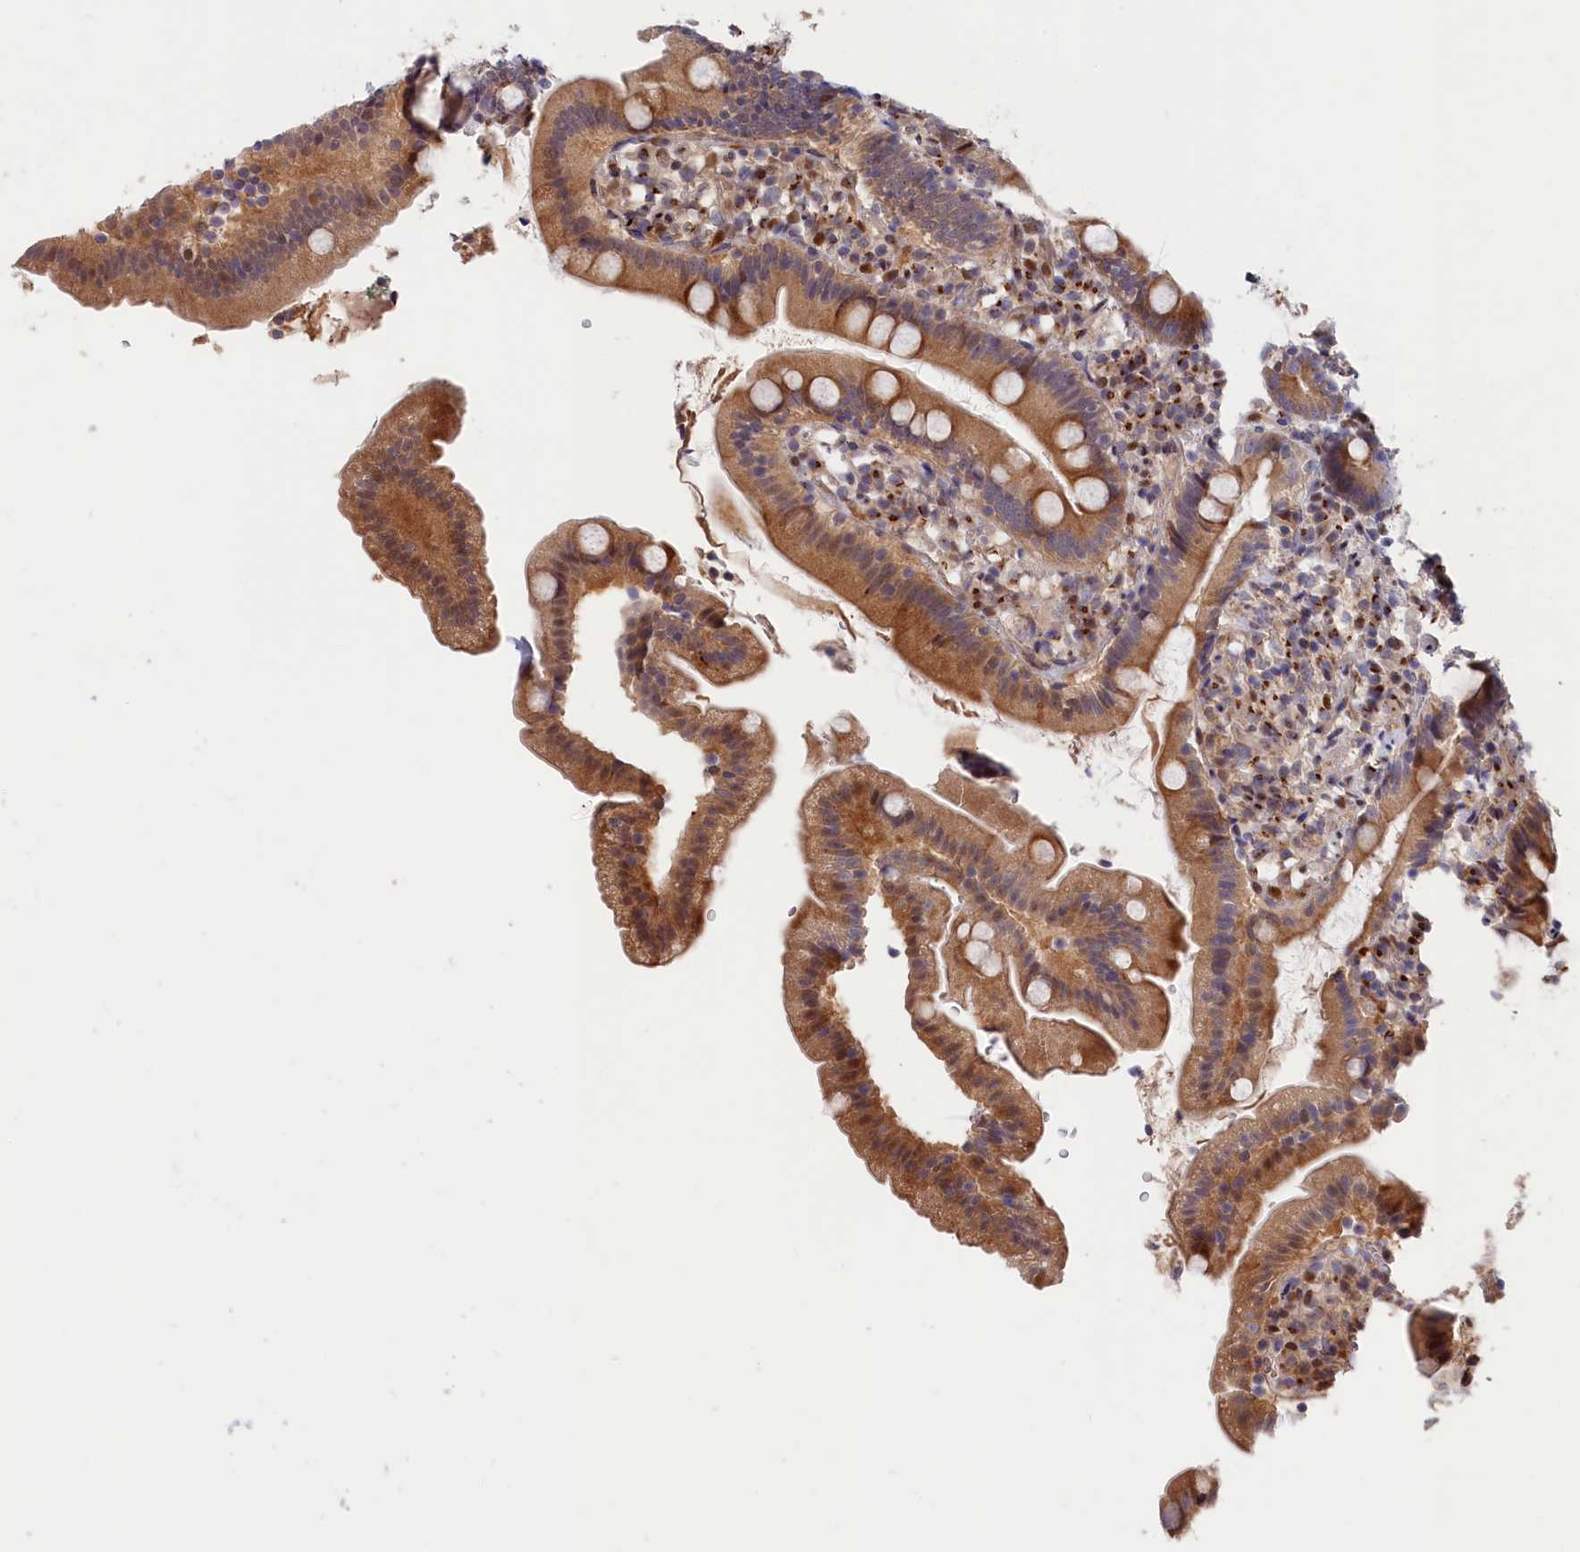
{"staining": {"intensity": "moderate", "quantity": ">75%", "location": "cytoplasmic/membranous,nuclear"}, "tissue": "duodenum", "cell_type": "Glandular cells", "image_type": "normal", "snomed": [{"axis": "morphology", "description": "Normal tissue, NOS"}, {"axis": "topography", "description": "Duodenum"}], "caption": "IHC micrograph of unremarkable duodenum: duodenum stained using immunohistochemistry (IHC) shows medium levels of moderate protein expression localized specifically in the cytoplasmic/membranous,nuclear of glandular cells, appearing as a cytoplasmic/membranous,nuclear brown color.", "gene": "CHST12", "patient": {"sex": "female", "age": 67}}